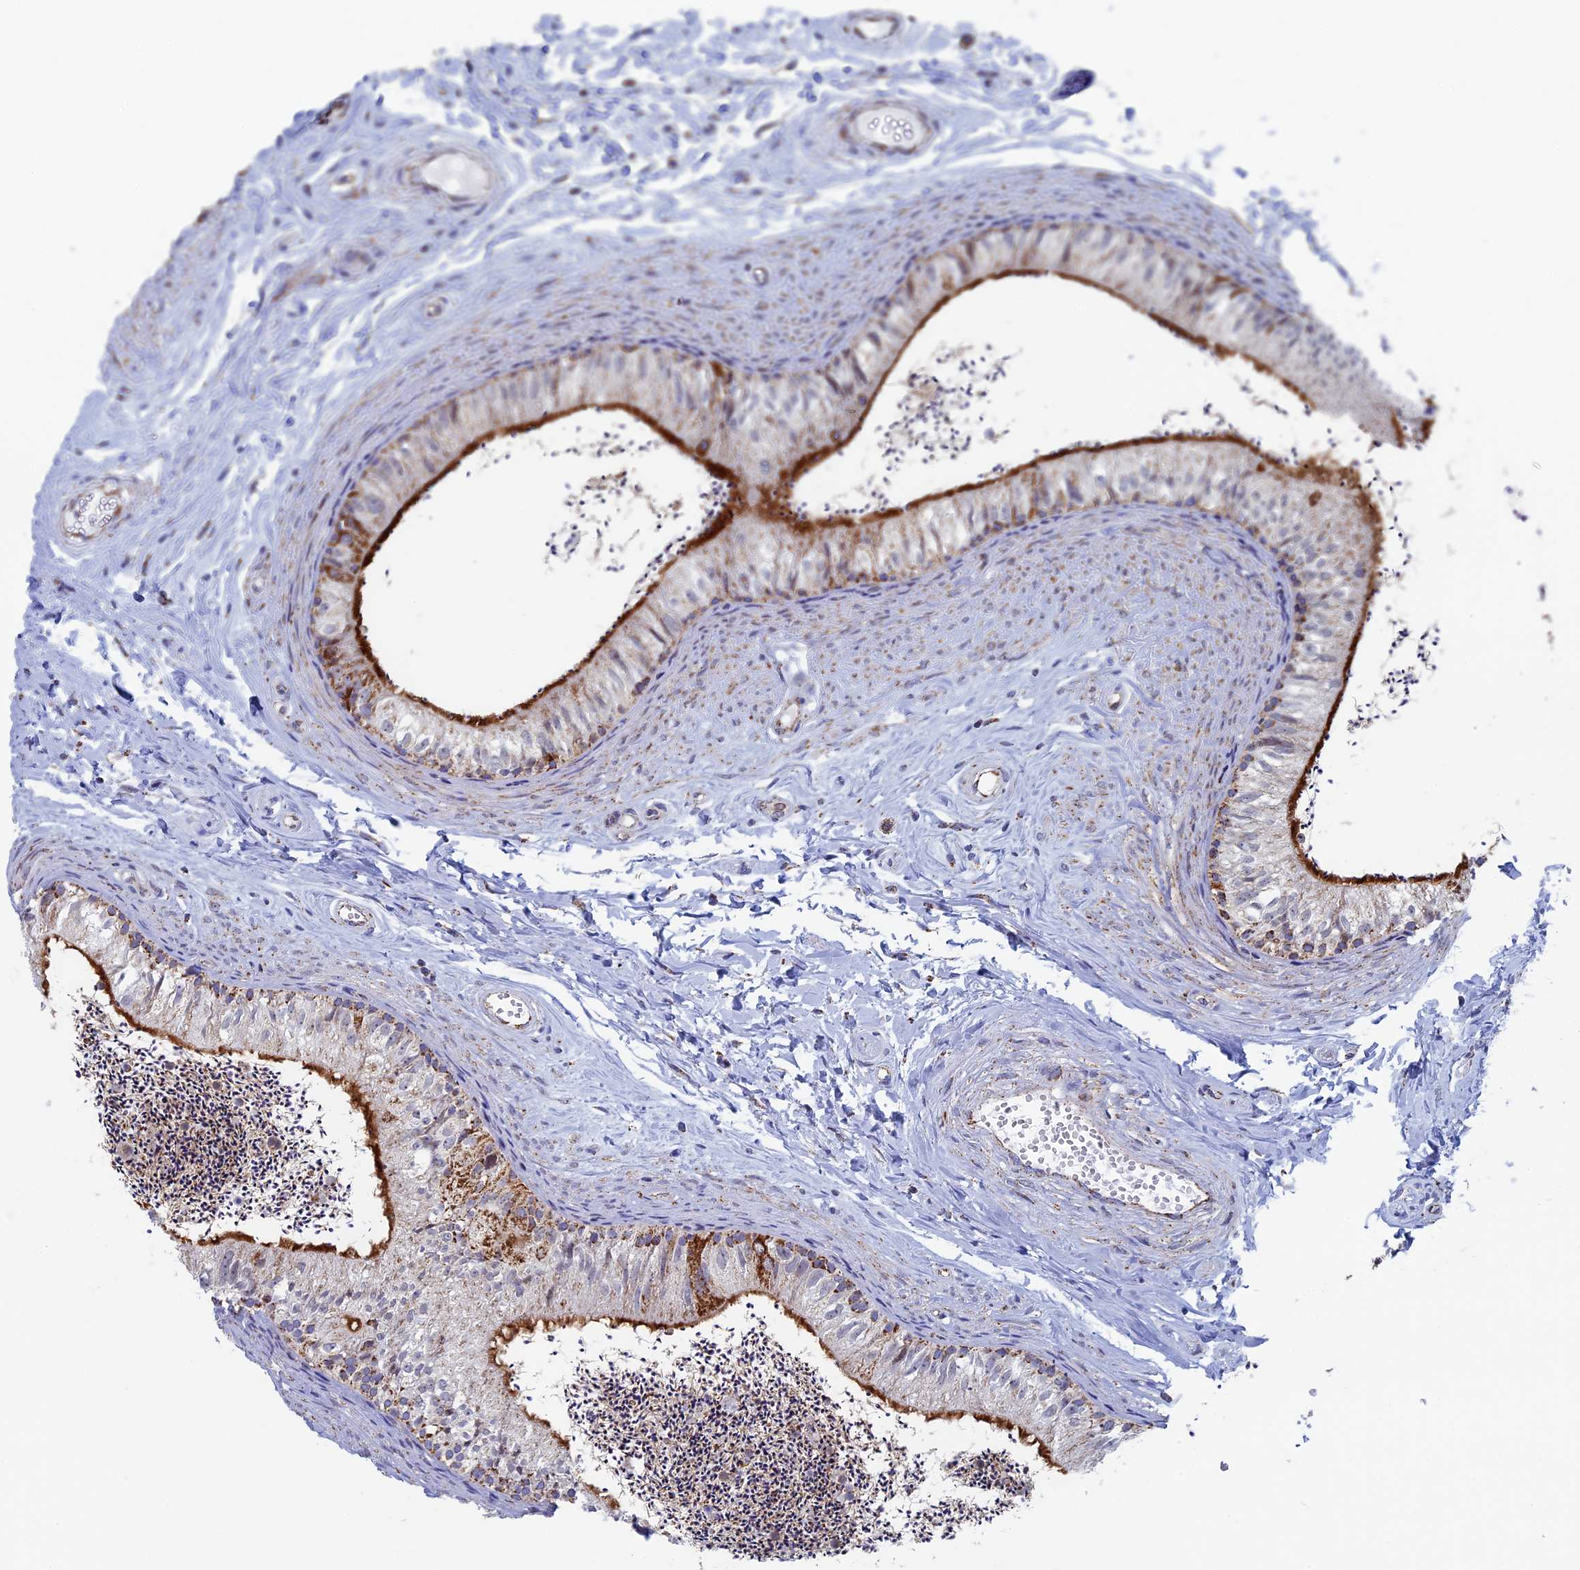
{"staining": {"intensity": "strong", "quantity": "25%-75%", "location": "cytoplasmic/membranous"}, "tissue": "epididymis", "cell_type": "Glandular cells", "image_type": "normal", "snomed": [{"axis": "morphology", "description": "Normal tissue, NOS"}, {"axis": "topography", "description": "Epididymis"}], "caption": "Brown immunohistochemical staining in normal epididymis exhibits strong cytoplasmic/membranous expression in approximately 25%-75% of glandular cells.", "gene": "SEC24D", "patient": {"sex": "male", "age": 56}}